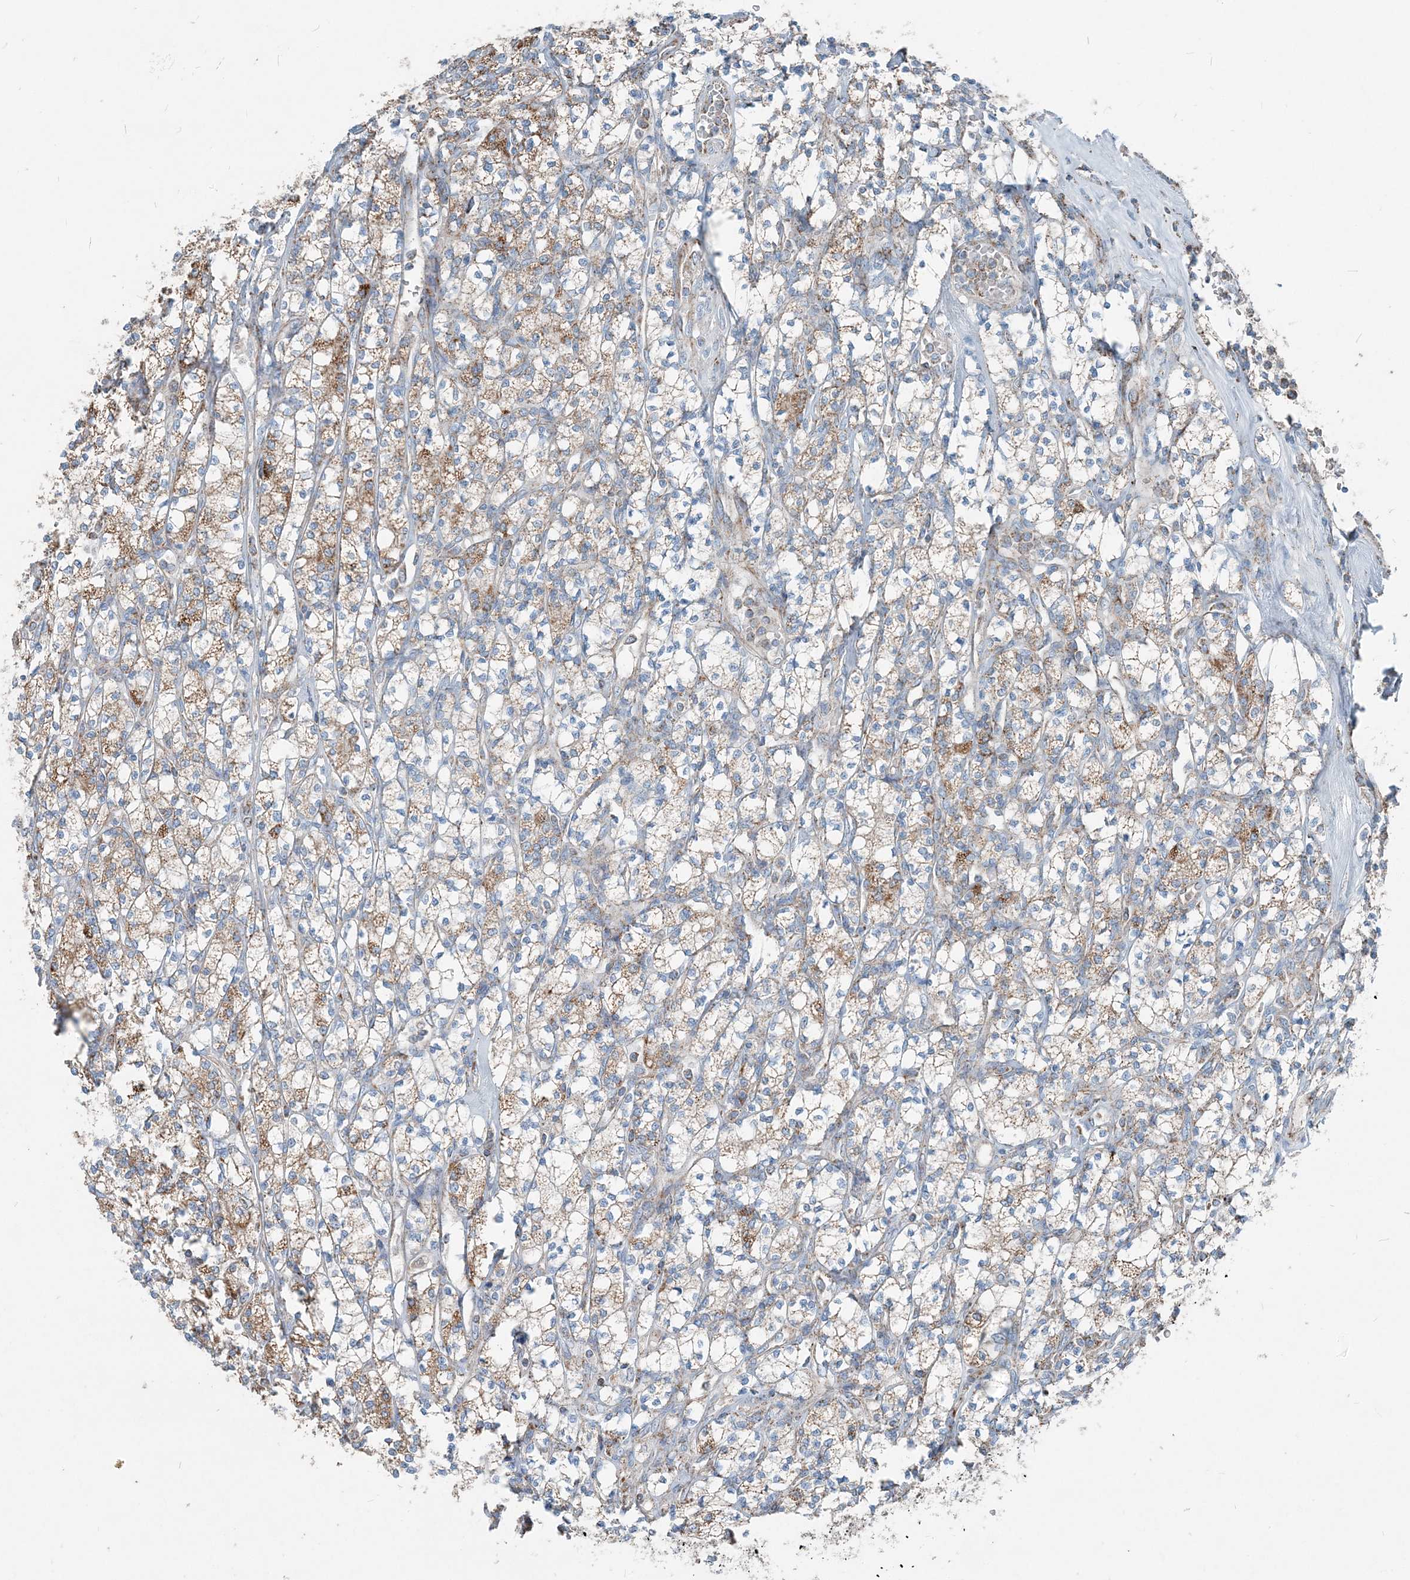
{"staining": {"intensity": "moderate", "quantity": ">75%", "location": "cytoplasmic/membranous"}, "tissue": "renal cancer", "cell_type": "Tumor cells", "image_type": "cancer", "snomed": [{"axis": "morphology", "description": "Adenocarcinoma, NOS"}, {"axis": "topography", "description": "Kidney"}], "caption": "High-magnification brightfield microscopy of renal adenocarcinoma stained with DAB (3,3'-diaminobenzidine) (brown) and counterstained with hematoxylin (blue). tumor cells exhibit moderate cytoplasmic/membranous staining is appreciated in about>75% of cells.", "gene": "INTU", "patient": {"sex": "male", "age": 77}}